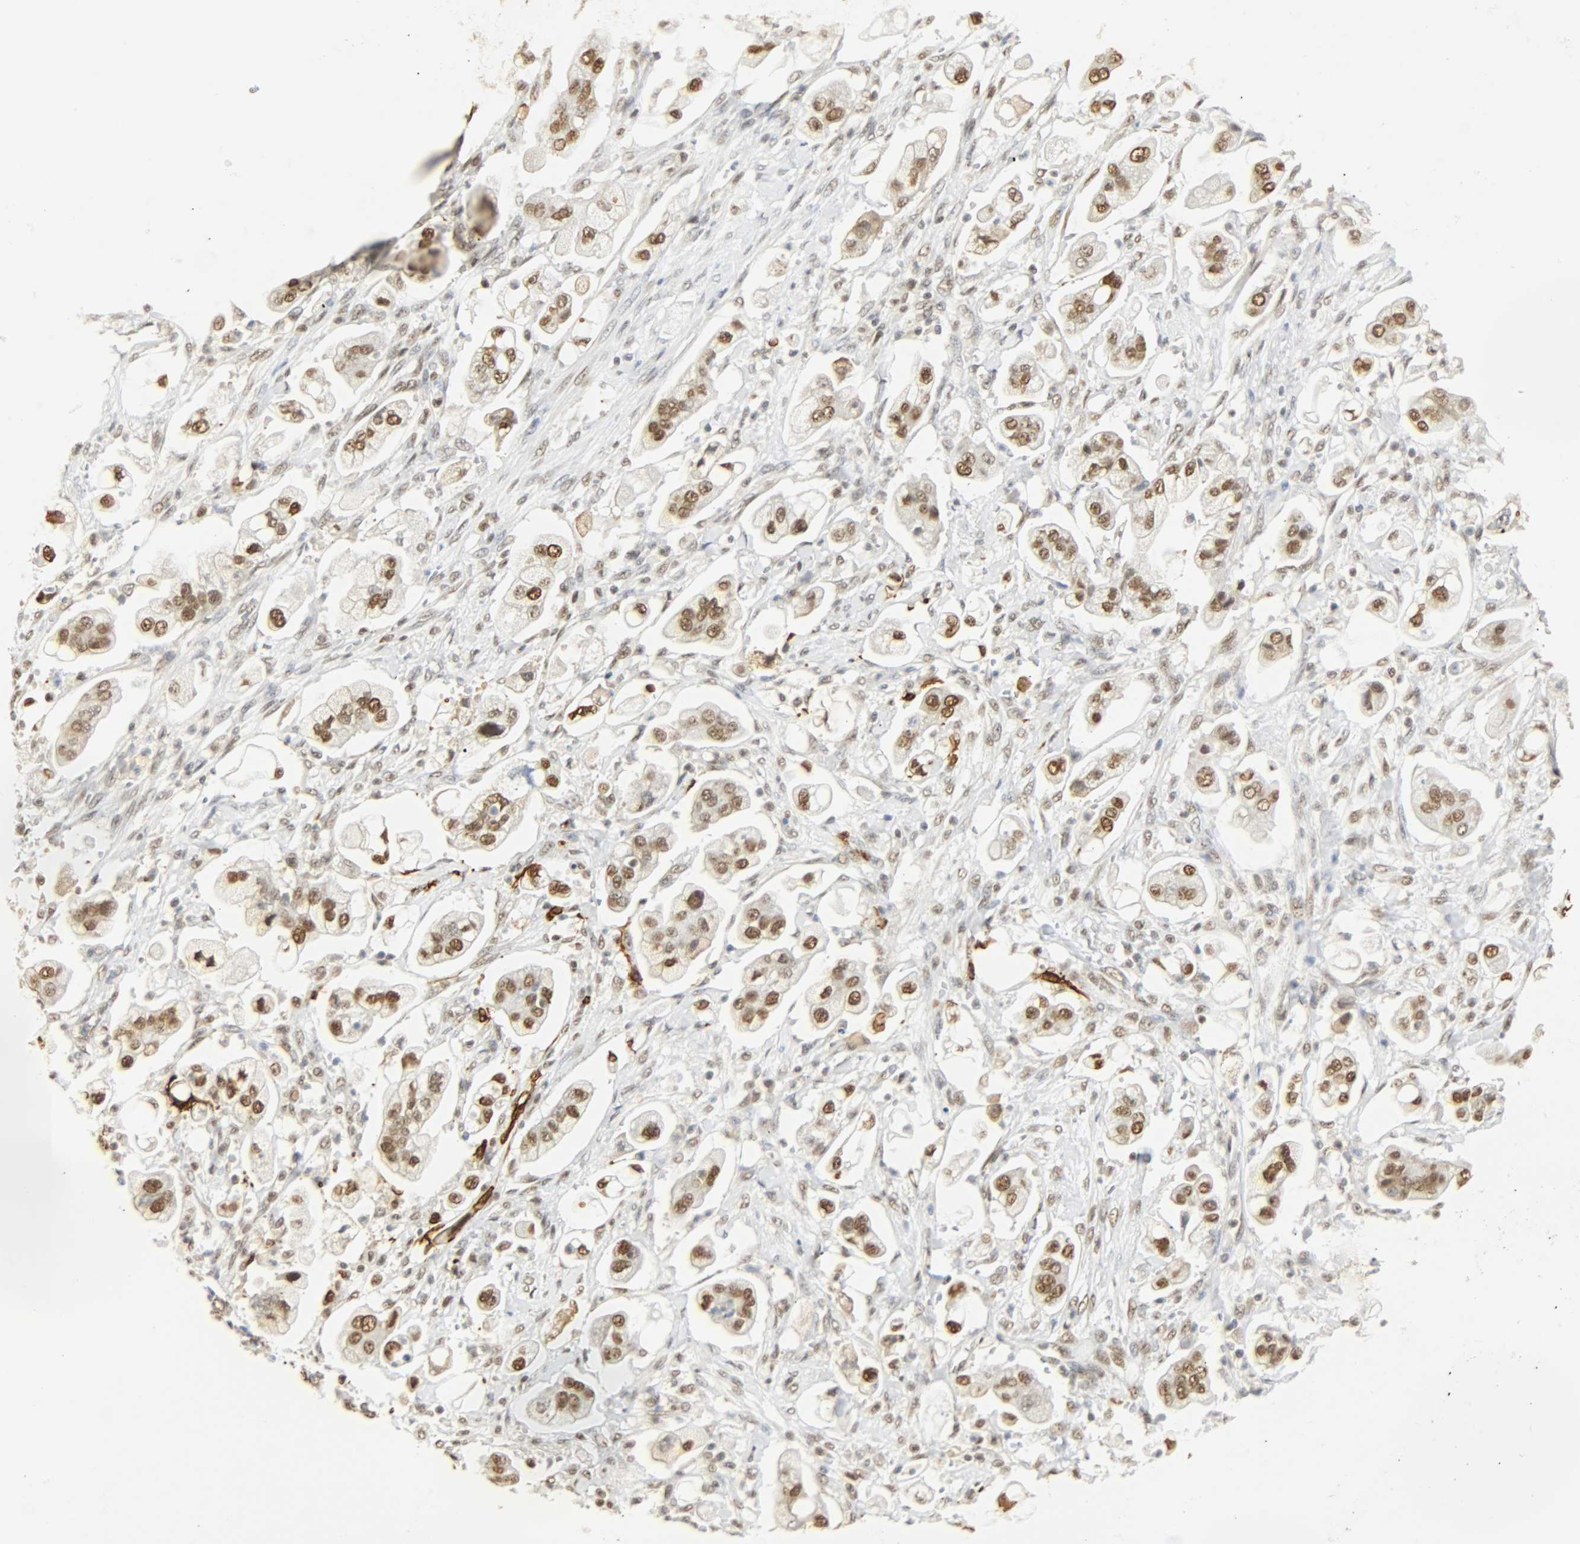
{"staining": {"intensity": "strong", "quantity": ">75%", "location": "nuclear"}, "tissue": "stomach cancer", "cell_type": "Tumor cells", "image_type": "cancer", "snomed": [{"axis": "morphology", "description": "Adenocarcinoma, NOS"}, {"axis": "topography", "description": "Stomach"}], "caption": "A photomicrograph of stomach cancer (adenocarcinoma) stained for a protein displays strong nuclear brown staining in tumor cells. (DAB (3,3'-diaminobenzidine) = brown stain, brightfield microscopy at high magnification).", "gene": "NGFR", "patient": {"sex": "male", "age": 62}}